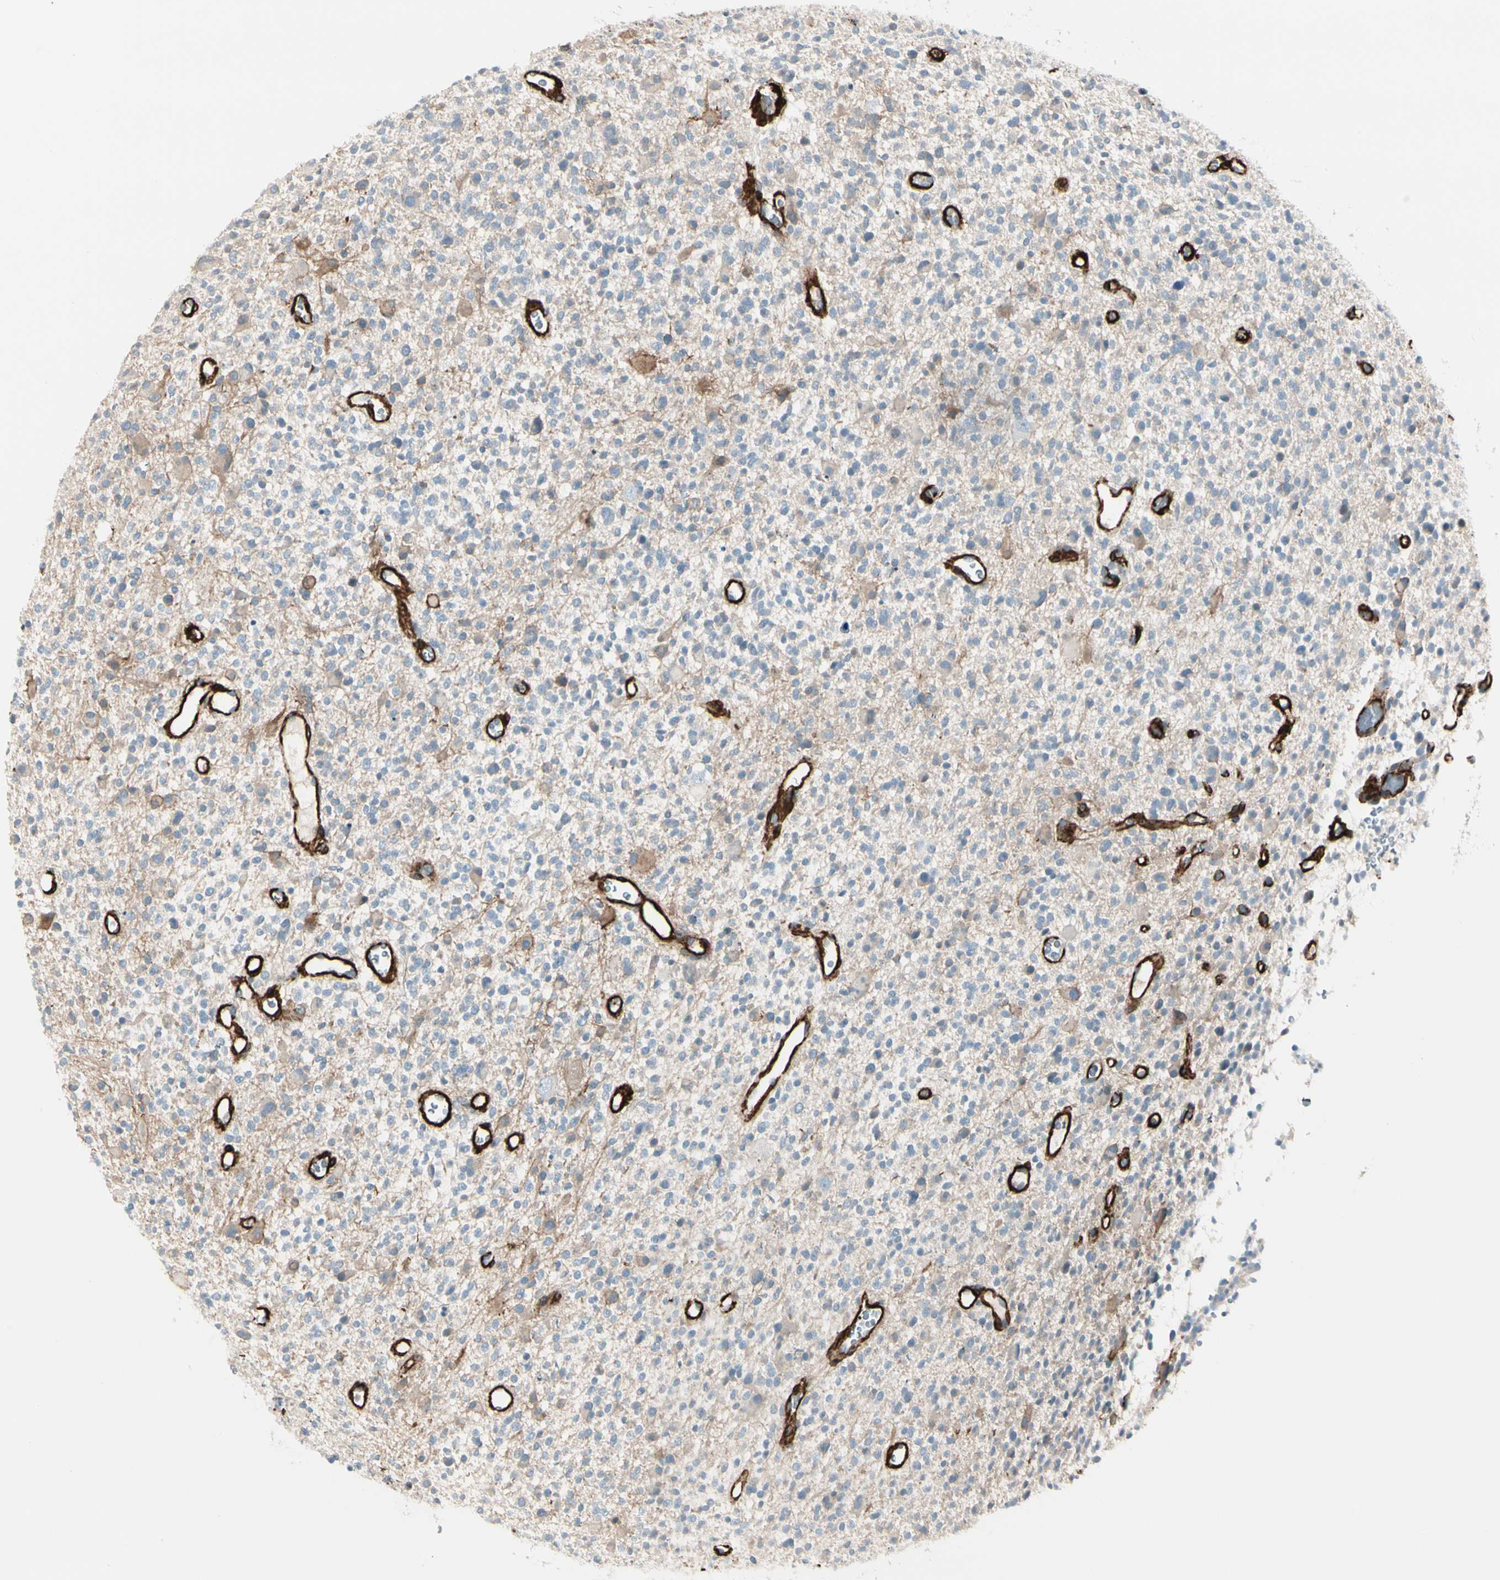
{"staining": {"intensity": "weak", "quantity": "<25%", "location": "cytoplasmic/membranous"}, "tissue": "glioma", "cell_type": "Tumor cells", "image_type": "cancer", "snomed": [{"axis": "morphology", "description": "Glioma, malignant, High grade"}, {"axis": "topography", "description": "Brain"}], "caption": "Immunohistochemical staining of glioma displays no significant expression in tumor cells.", "gene": "CALD1", "patient": {"sex": "male", "age": 48}}